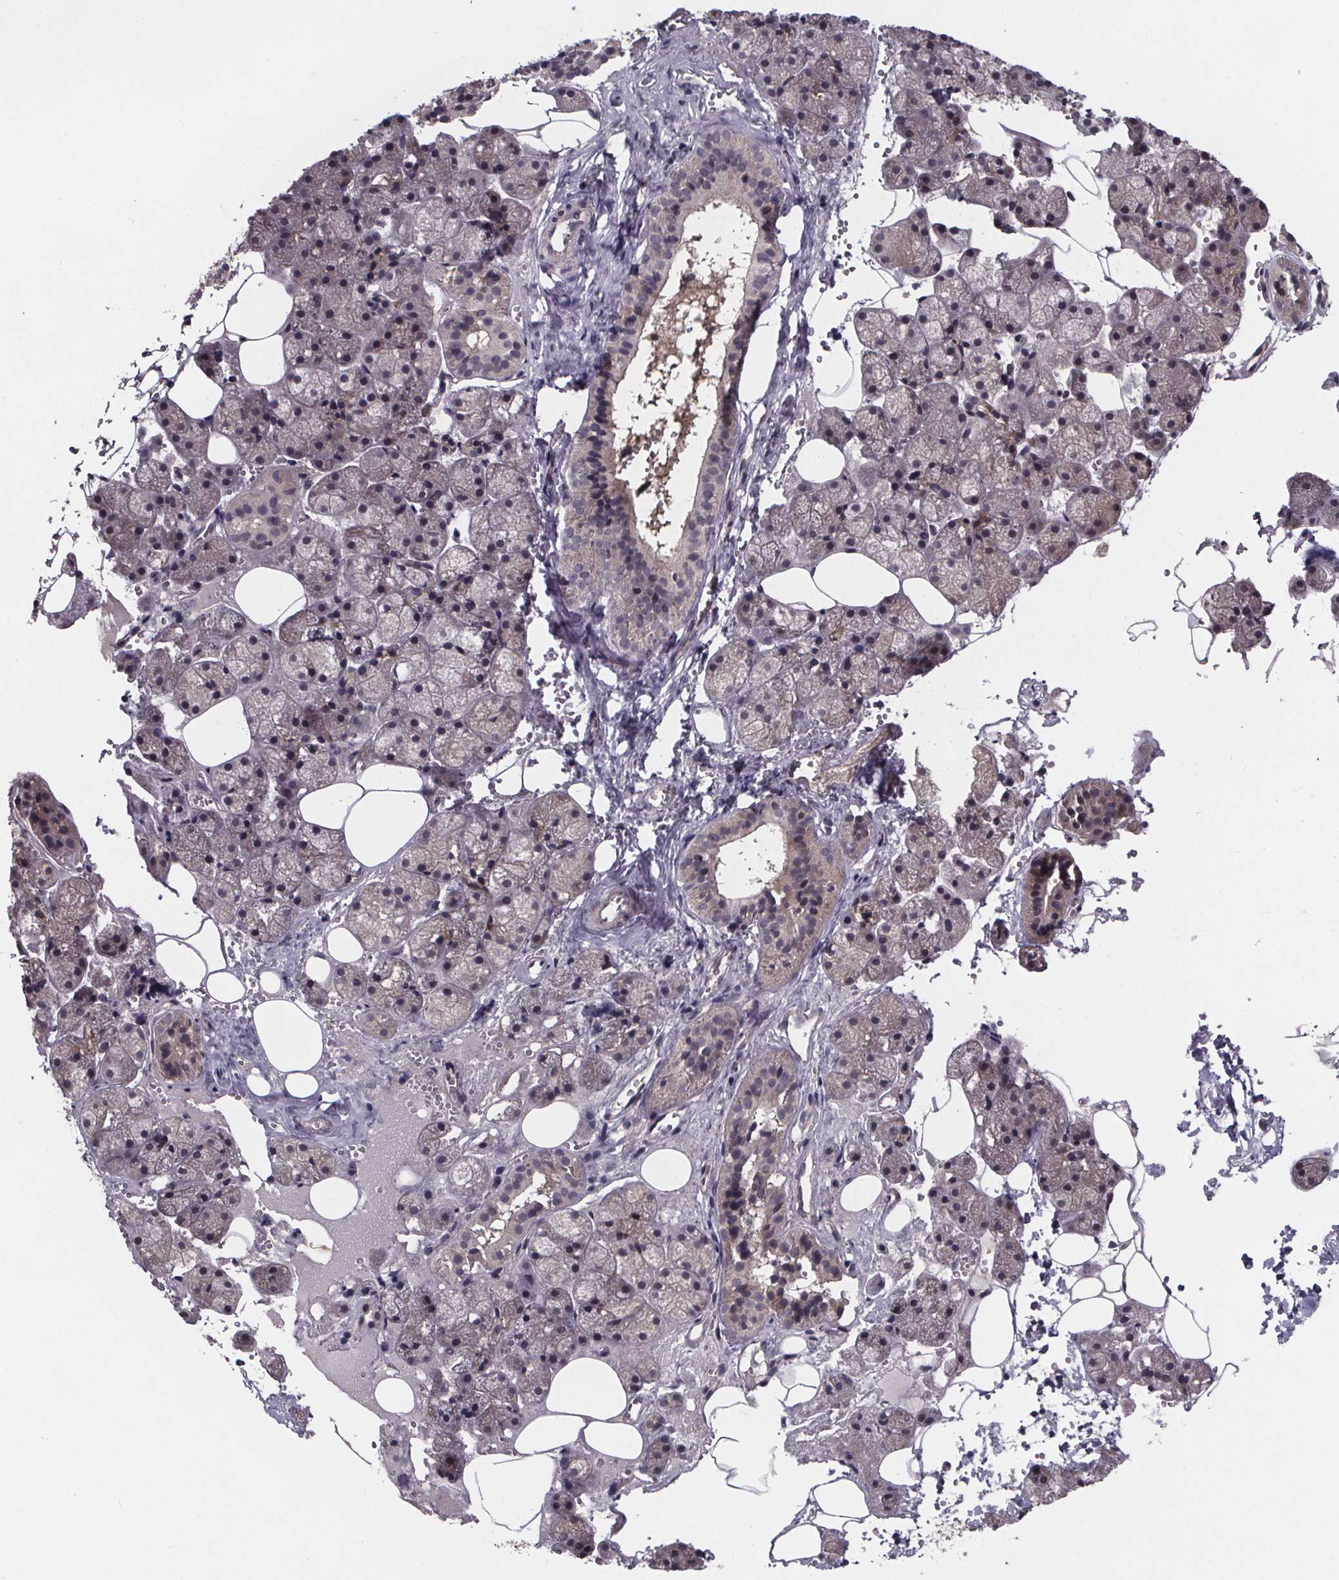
{"staining": {"intensity": "weak", "quantity": "25%-75%", "location": "cytoplasmic/membranous"}, "tissue": "salivary gland", "cell_type": "Glandular cells", "image_type": "normal", "snomed": [{"axis": "morphology", "description": "Normal tissue, NOS"}, {"axis": "topography", "description": "Salivary gland"}], "caption": "Immunohistochemical staining of normal human salivary gland shows weak cytoplasmic/membranous protein staining in approximately 25%-75% of glandular cells.", "gene": "SAT1", "patient": {"sex": "male", "age": 38}}